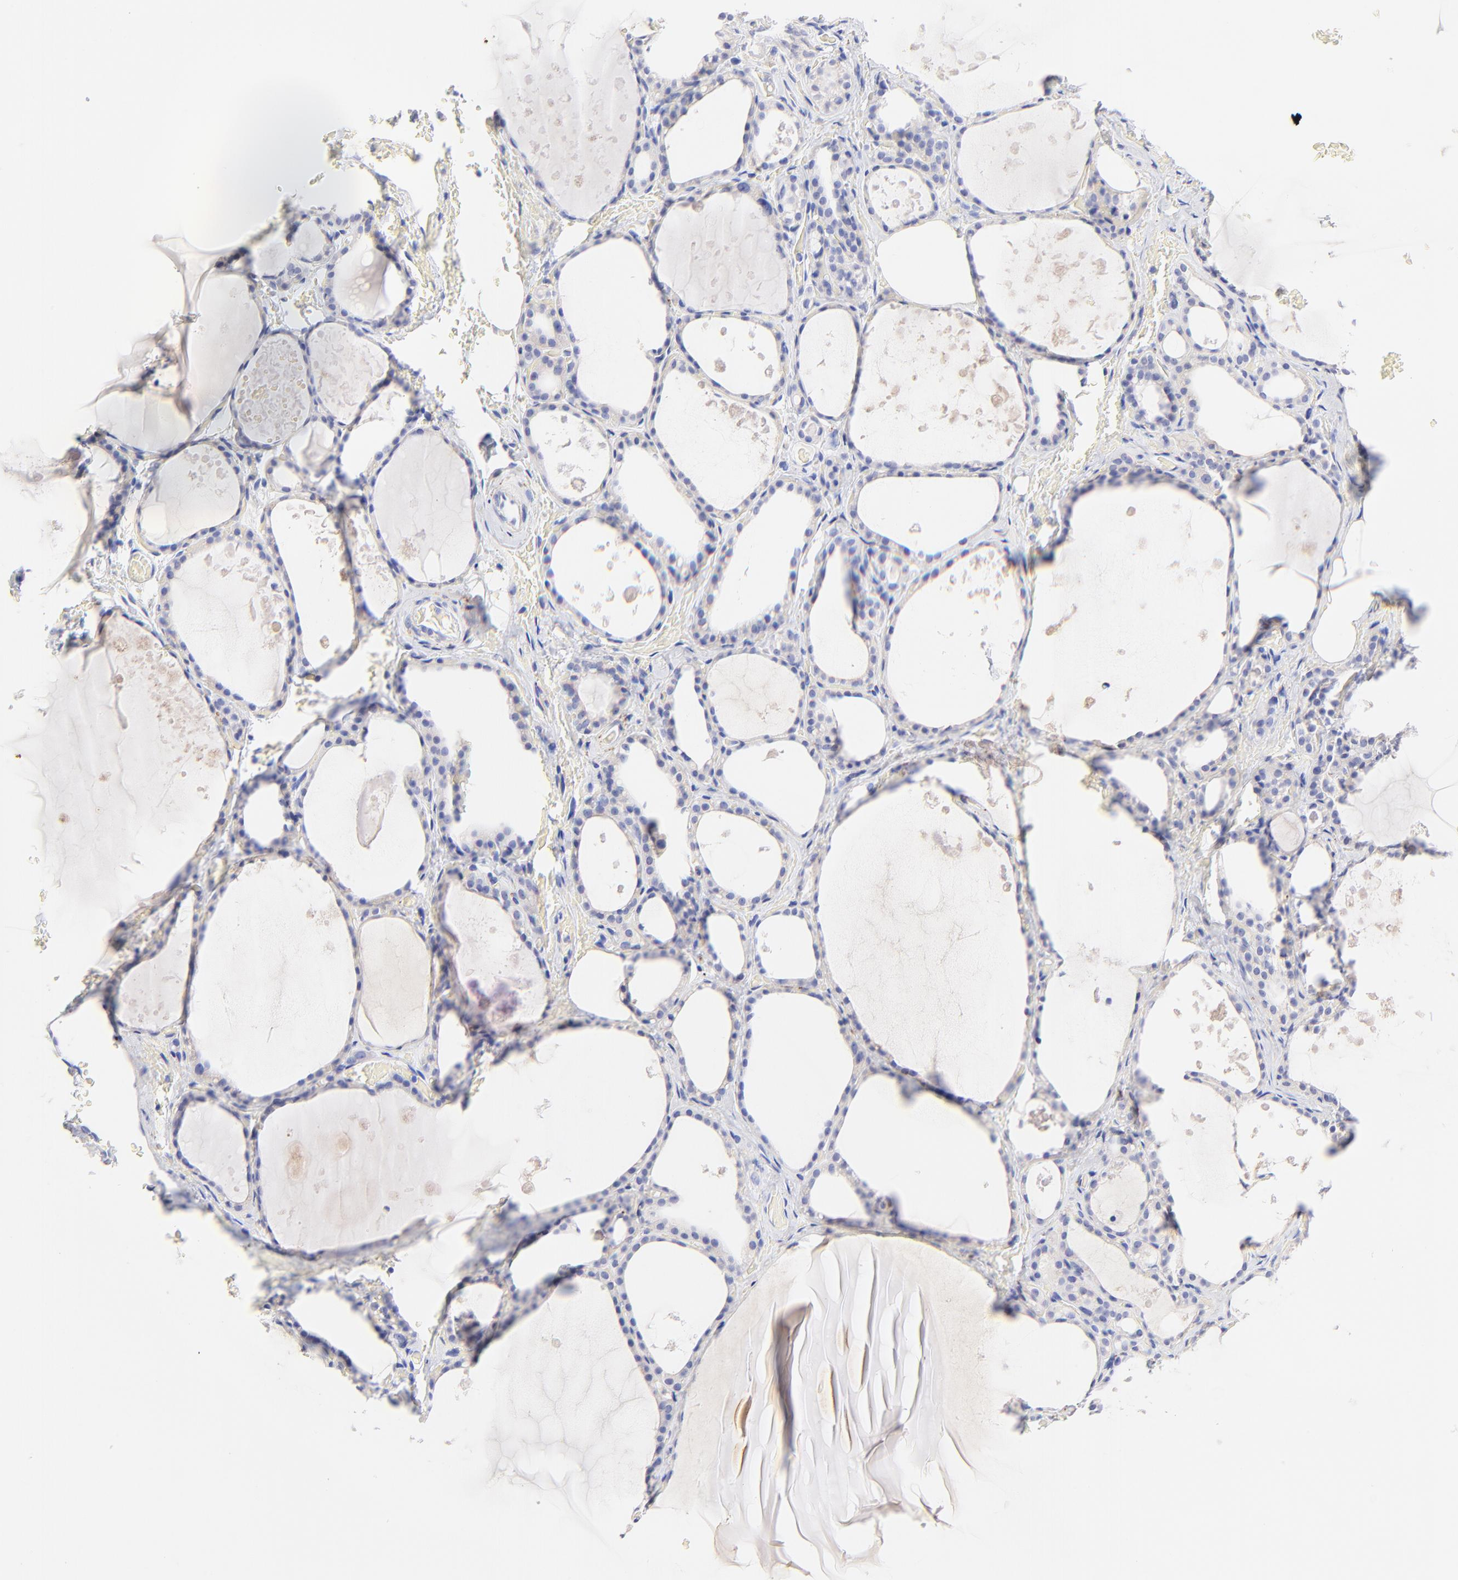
{"staining": {"intensity": "negative", "quantity": "none", "location": "none"}, "tissue": "thyroid gland", "cell_type": "Glandular cells", "image_type": "normal", "snomed": [{"axis": "morphology", "description": "Normal tissue, NOS"}, {"axis": "topography", "description": "Thyroid gland"}], "caption": "A photomicrograph of human thyroid gland is negative for staining in glandular cells. (Stains: DAB (3,3'-diaminobenzidine) immunohistochemistry with hematoxylin counter stain, Microscopy: brightfield microscopy at high magnification).", "gene": "RAB3A", "patient": {"sex": "male", "age": 61}}